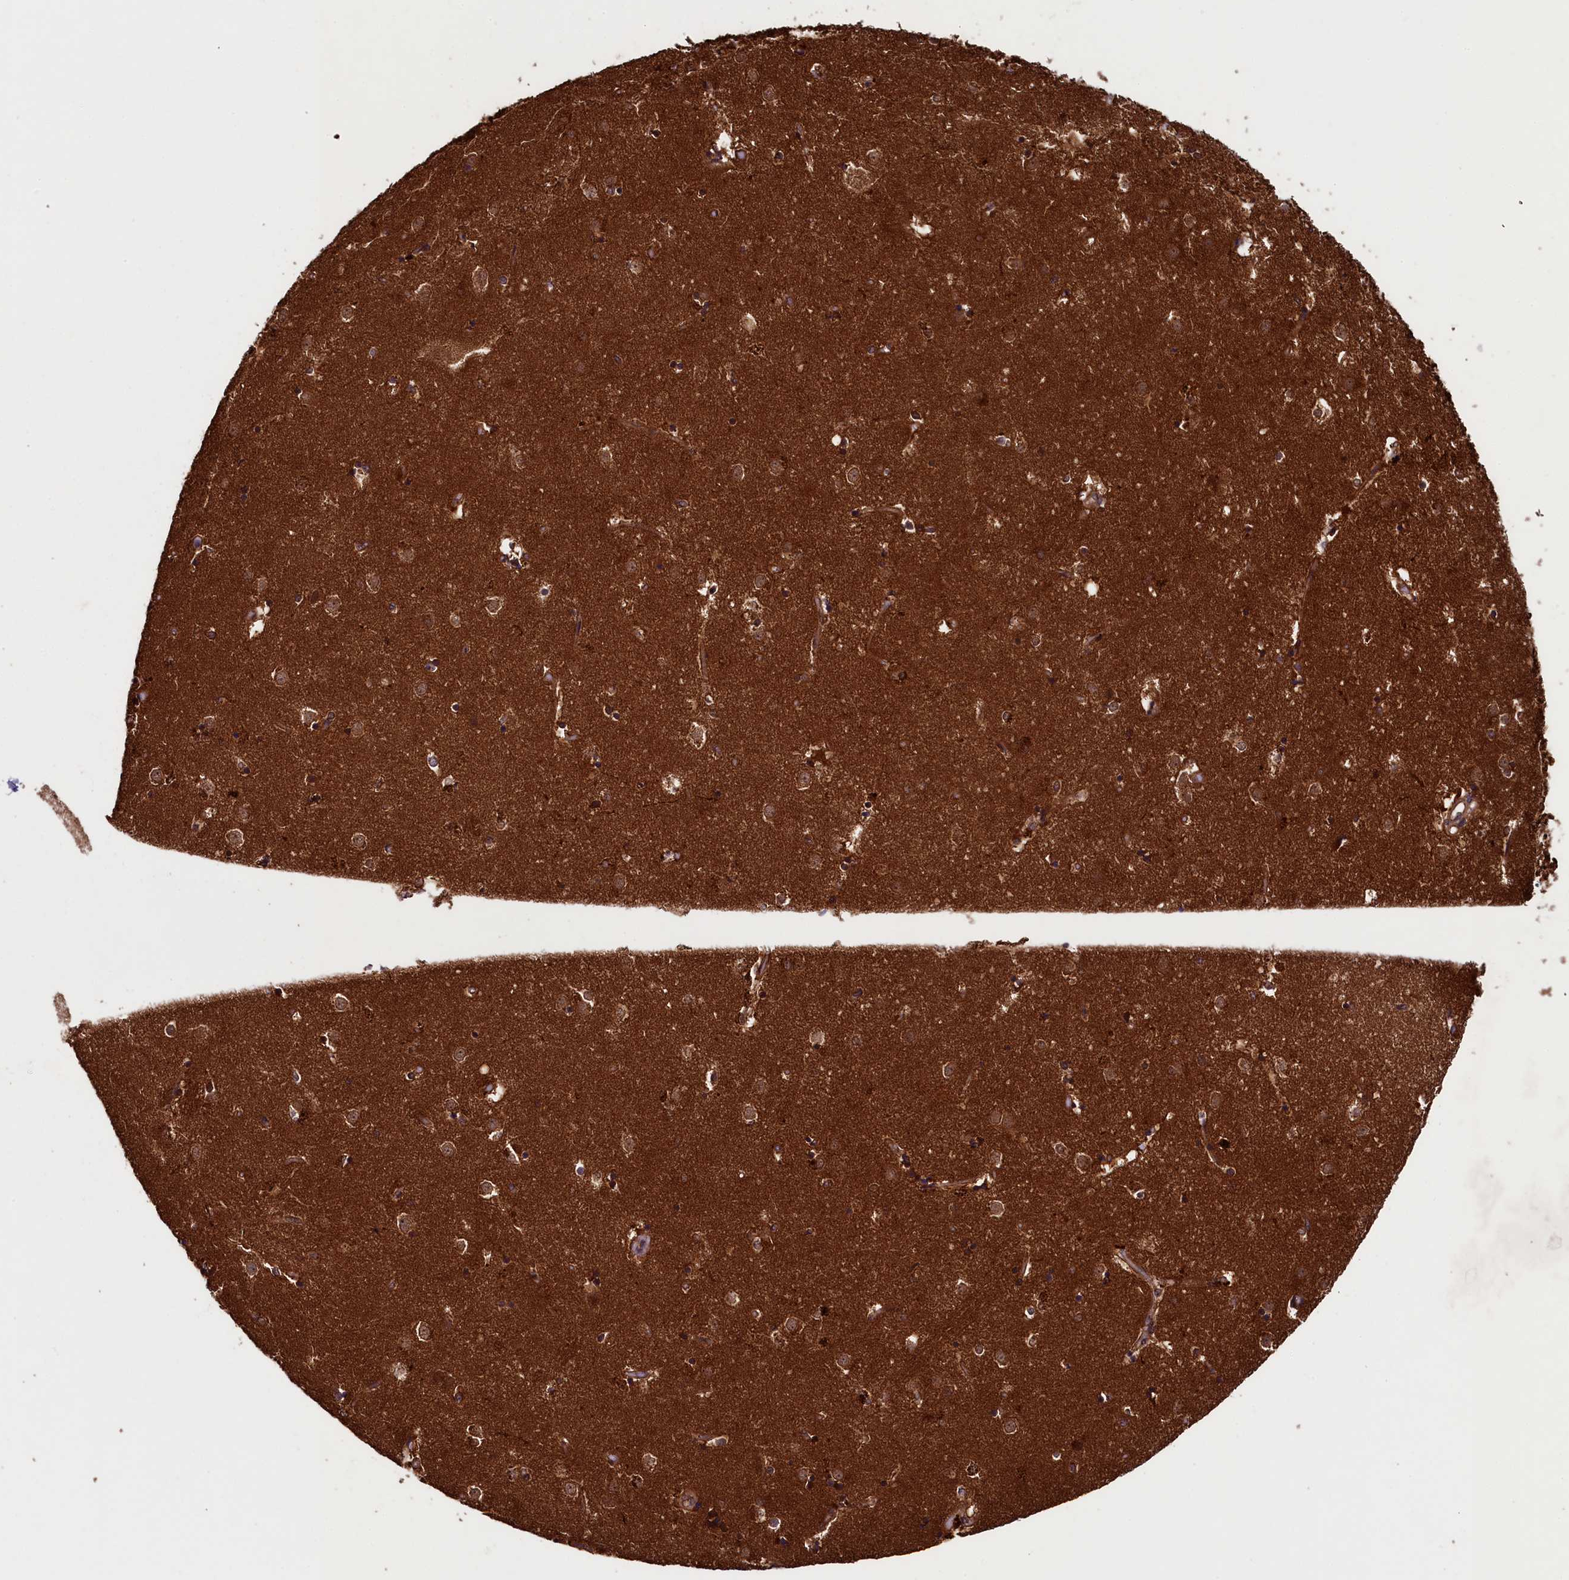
{"staining": {"intensity": "moderate", "quantity": ">75%", "location": "cytoplasmic/membranous"}, "tissue": "caudate", "cell_type": "Glial cells", "image_type": "normal", "snomed": [{"axis": "morphology", "description": "Normal tissue, NOS"}, {"axis": "topography", "description": "Lateral ventricle wall"}], "caption": "Human caudate stained for a protein (brown) exhibits moderate cytoplasmic/membranous positive expression in about >75% of glial cells.", "gene": "BLTP3B", "patient": {"sex": "female", "age": 52}}